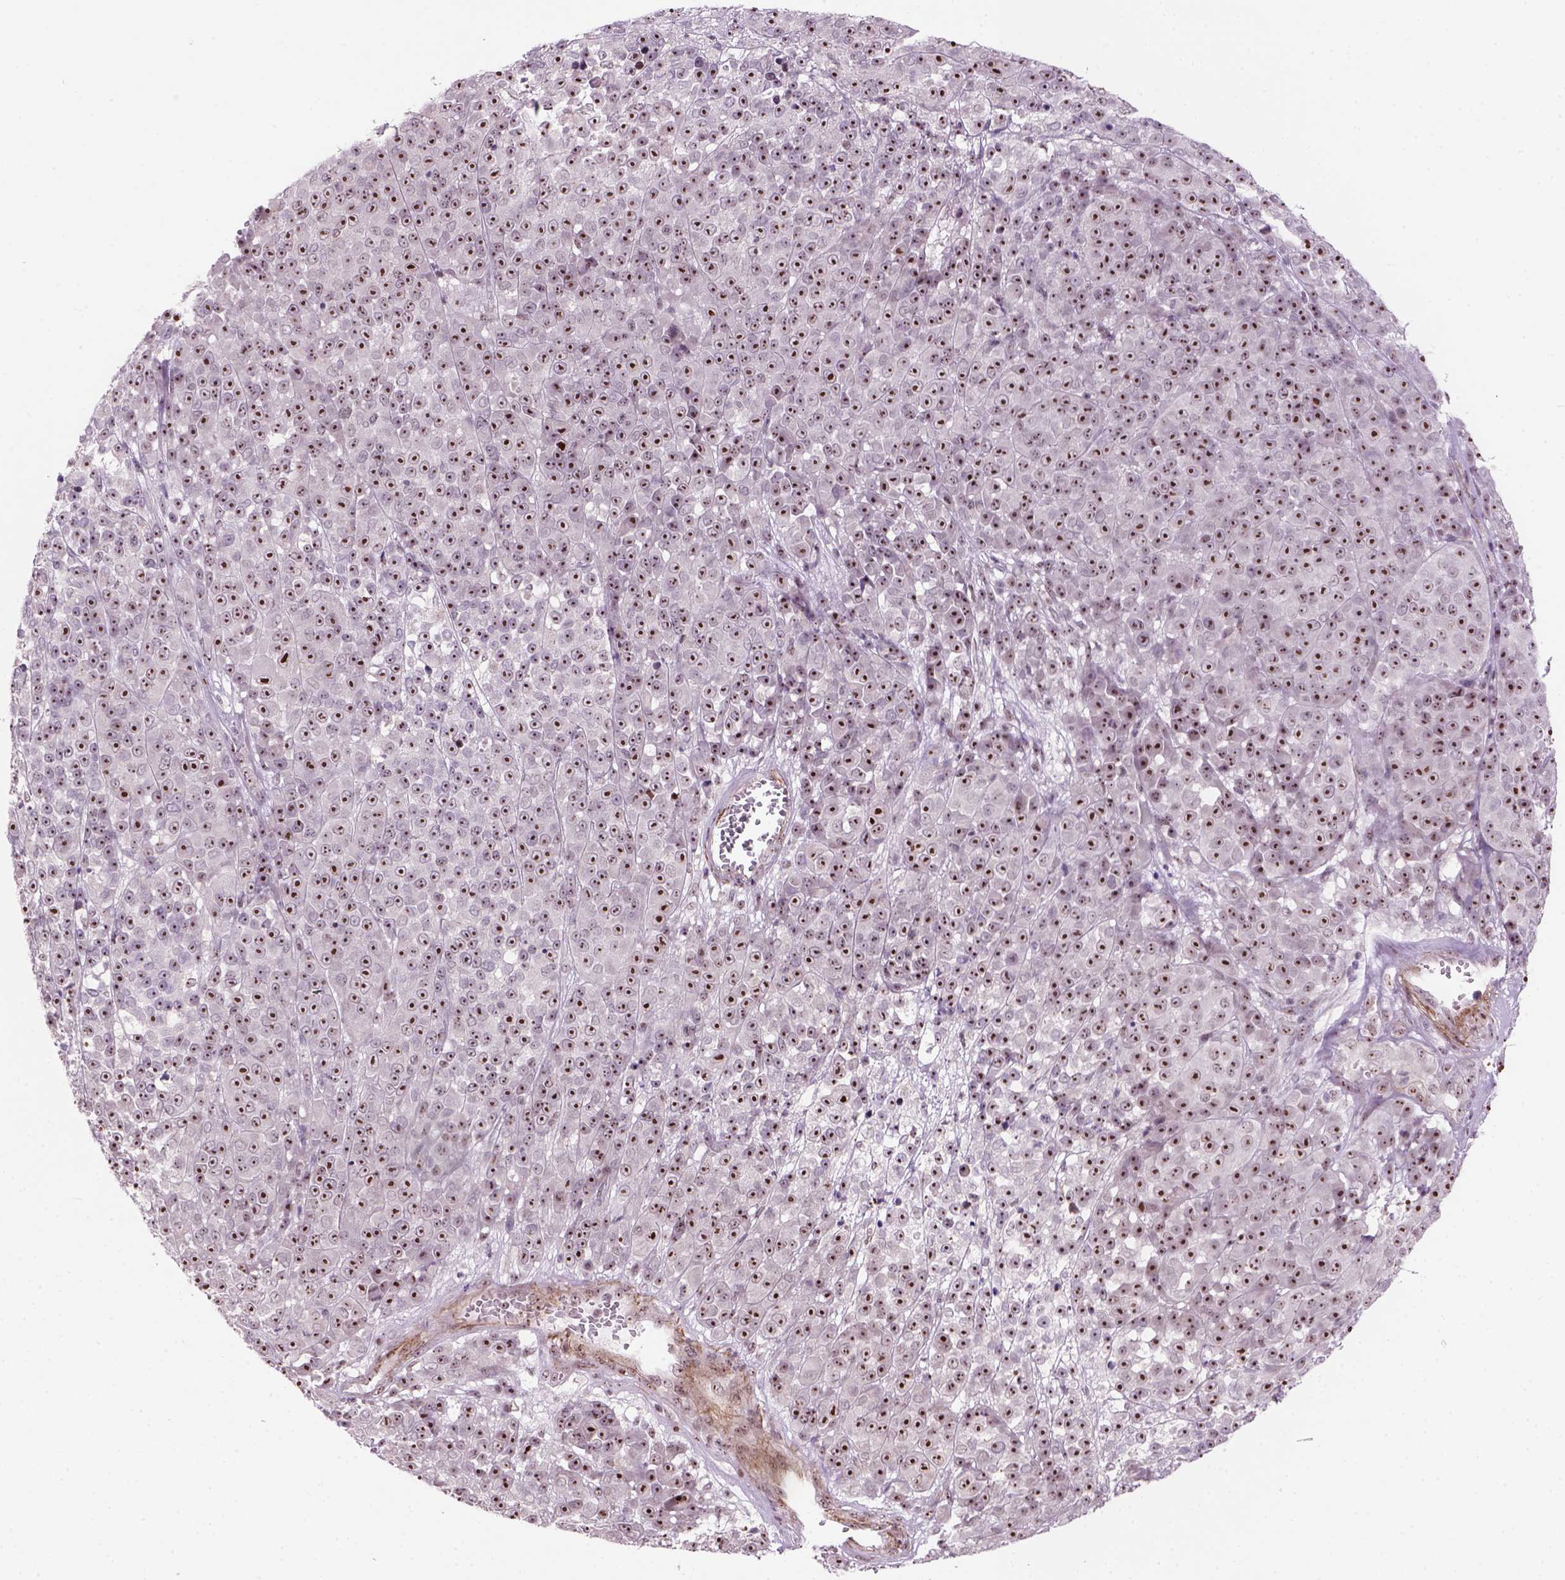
{"staining": {"intensity": "strong", "quantity": ">75%", "location": "nuclear"}, "tissue": "melanoma", "cell_type": "Tumor cells", "image_type": "cancer", "snomed": [{"axis": "morphology", "description": "Malignant melanoma, NOS"}, {"axis": "topography", "description": "Skin"}, {"axis": "topography", "description": "Skin of back"}], "caption": "Protein positivity by immunohistochemistry (IHC) demonstrates strong nuclear expression in about >75% of tumor cells in melanoma. The protein is stained brown, and the nuclei are stained in blue (DAB (3,3'-diaminobenzidine) IHC with brightfield microscopy, high magnification).", "gene": "RRS1", "patient": {"sex": "male", "age": 91}}